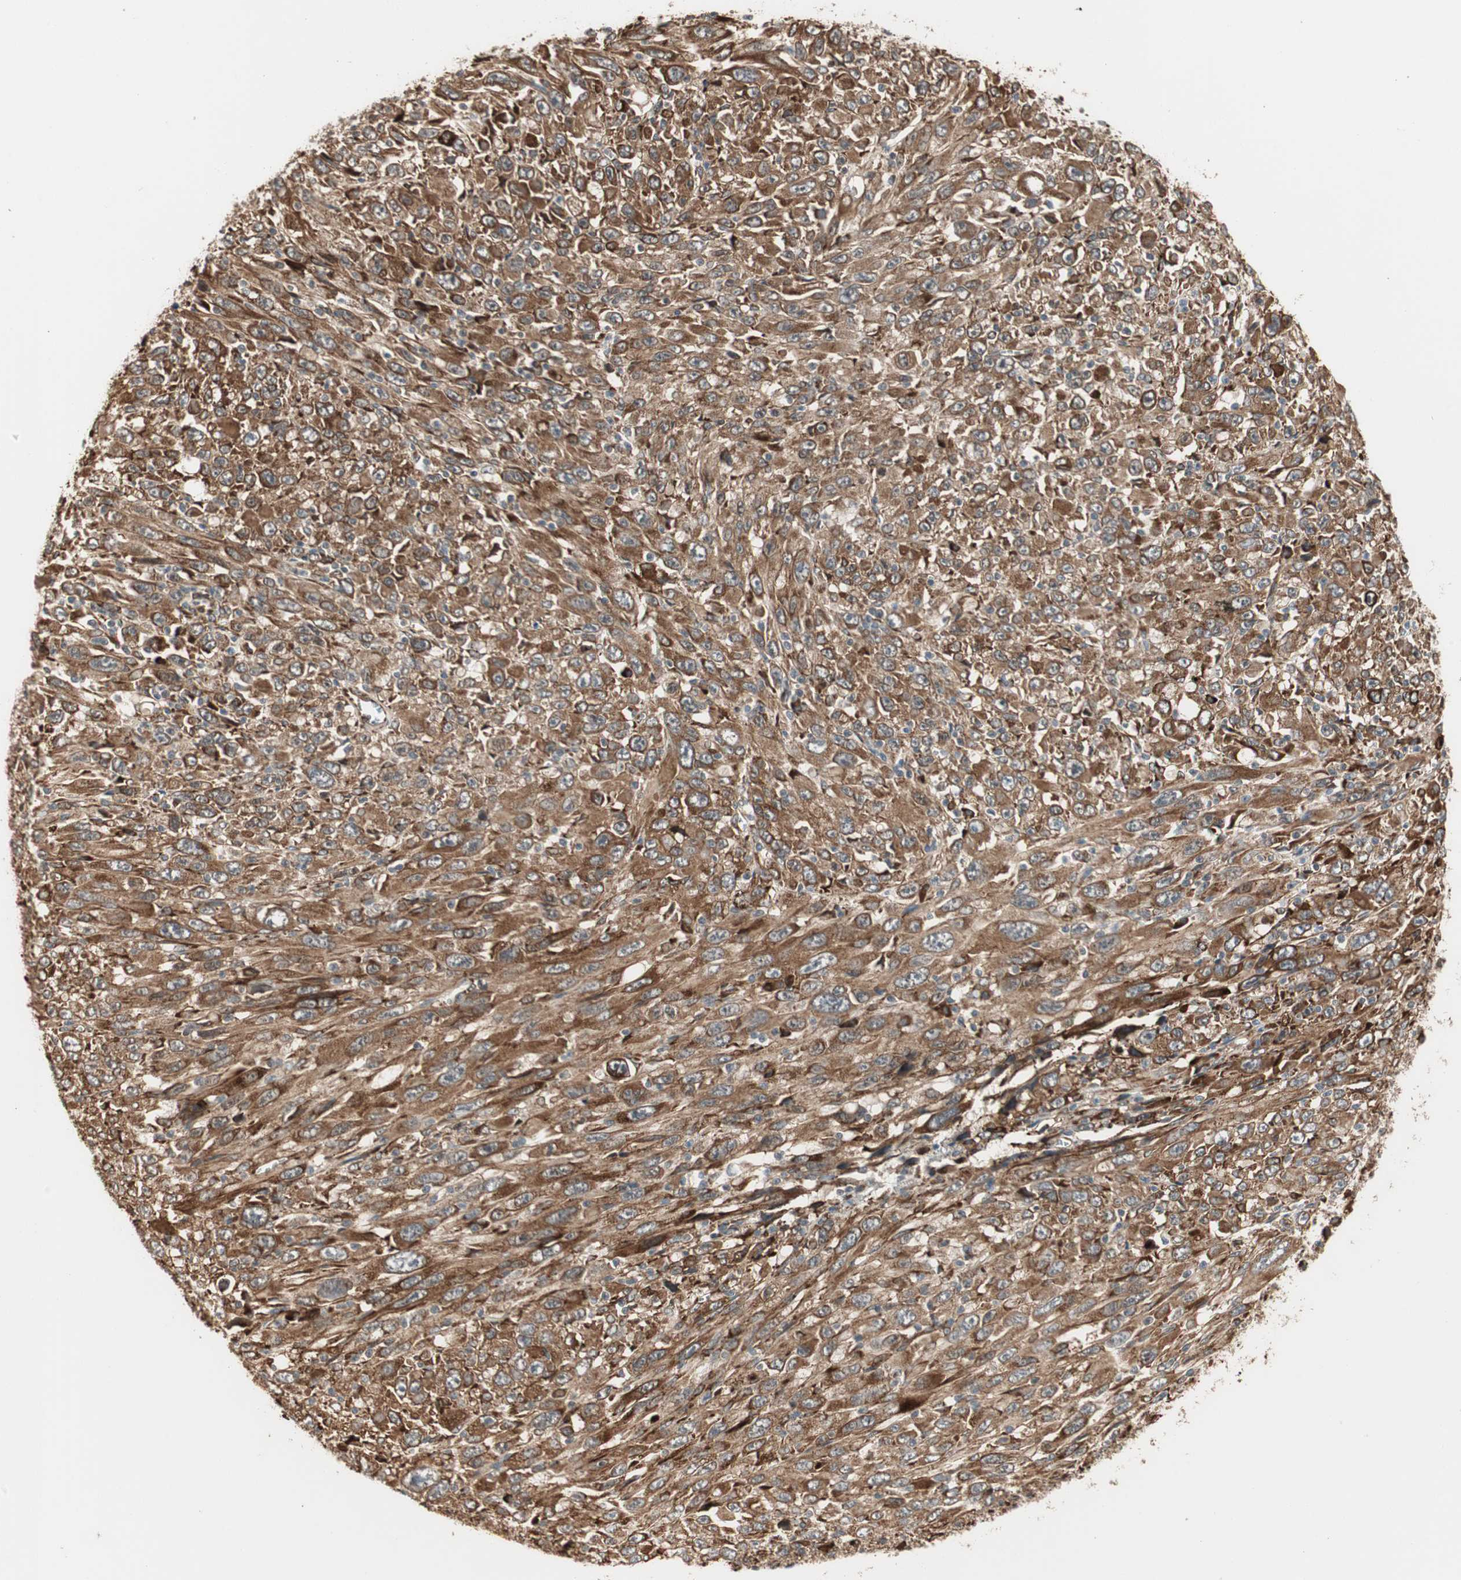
{"staining": {"intensity": "strong", "quantity": ">75%", "location": "cytoplasmic/membranous"}, "tissue": "melanoma", "cell_type": "Tumor cells", "image_type": "cancer", "snomed": [{"axis": "morphology", "description": "Malignant melanoma, Metastatic site"}, {"axis": "topography", "description": "Skin"}], "caption": "Malignant melanoma (metastatic site) stained for a protein (brown) demonstrates strong cytoplasmic/membranous positive staining in approximately >75% of tumor cells.", "gene": "P4HA1", "patient": {"sex": "female", "age": 56}}